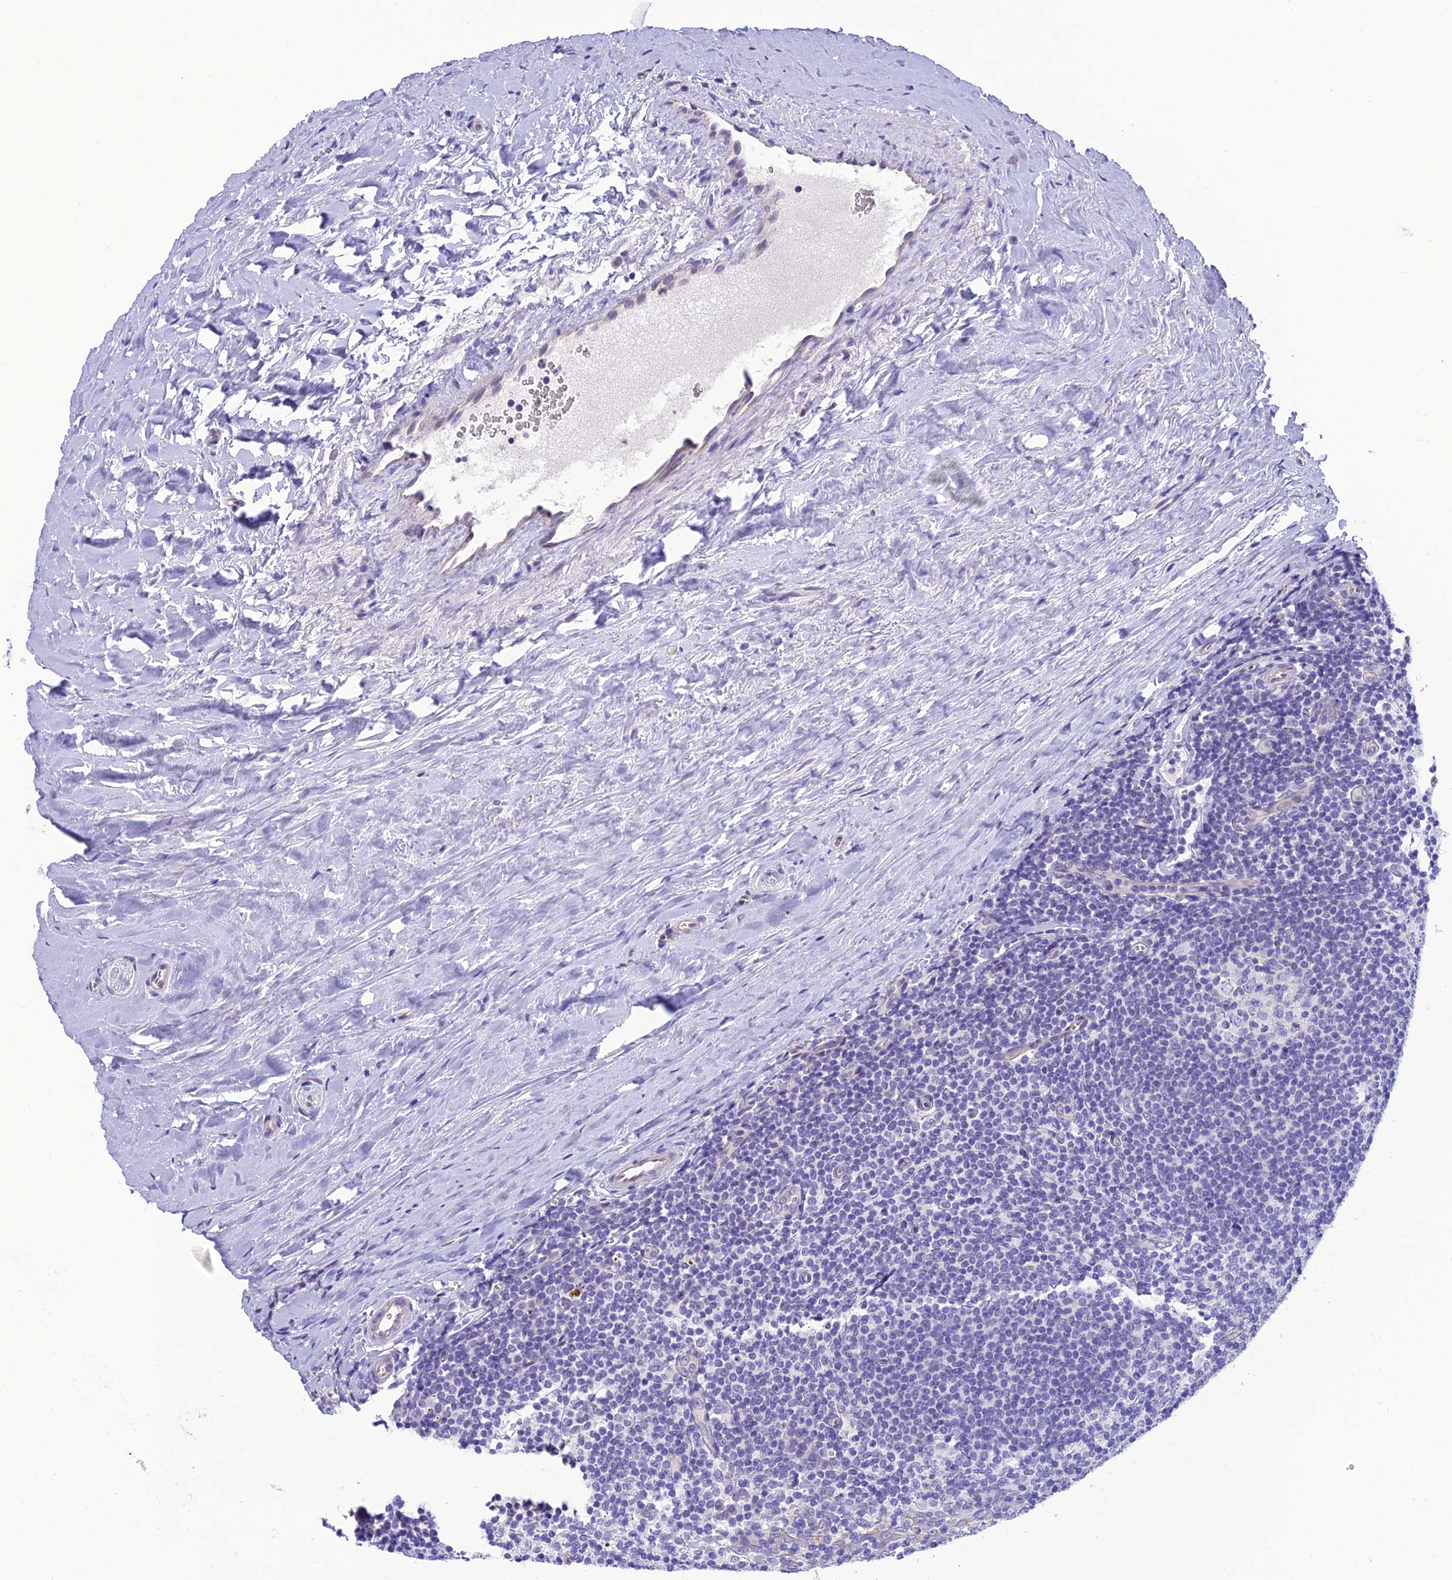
{"staining": {"intensity": "negative", "quantity": "none", "location": "none"}, "tissue": "tonsil", "cell_type": "Germinal center cells", "image_type": "normal", "snomed": [{"axis": "morphology", "description": "Normal tissue, NOS"}, {"axis": "topography", "description": "Tonsil"}], "caption": "Immunohistochemistry histopathology image of benign human tonsil stained for a protein (brown), which displays no positivity in germinal center cells.", "gene": "C17orf67", "patient": {"sex": "male", "age": 27}}